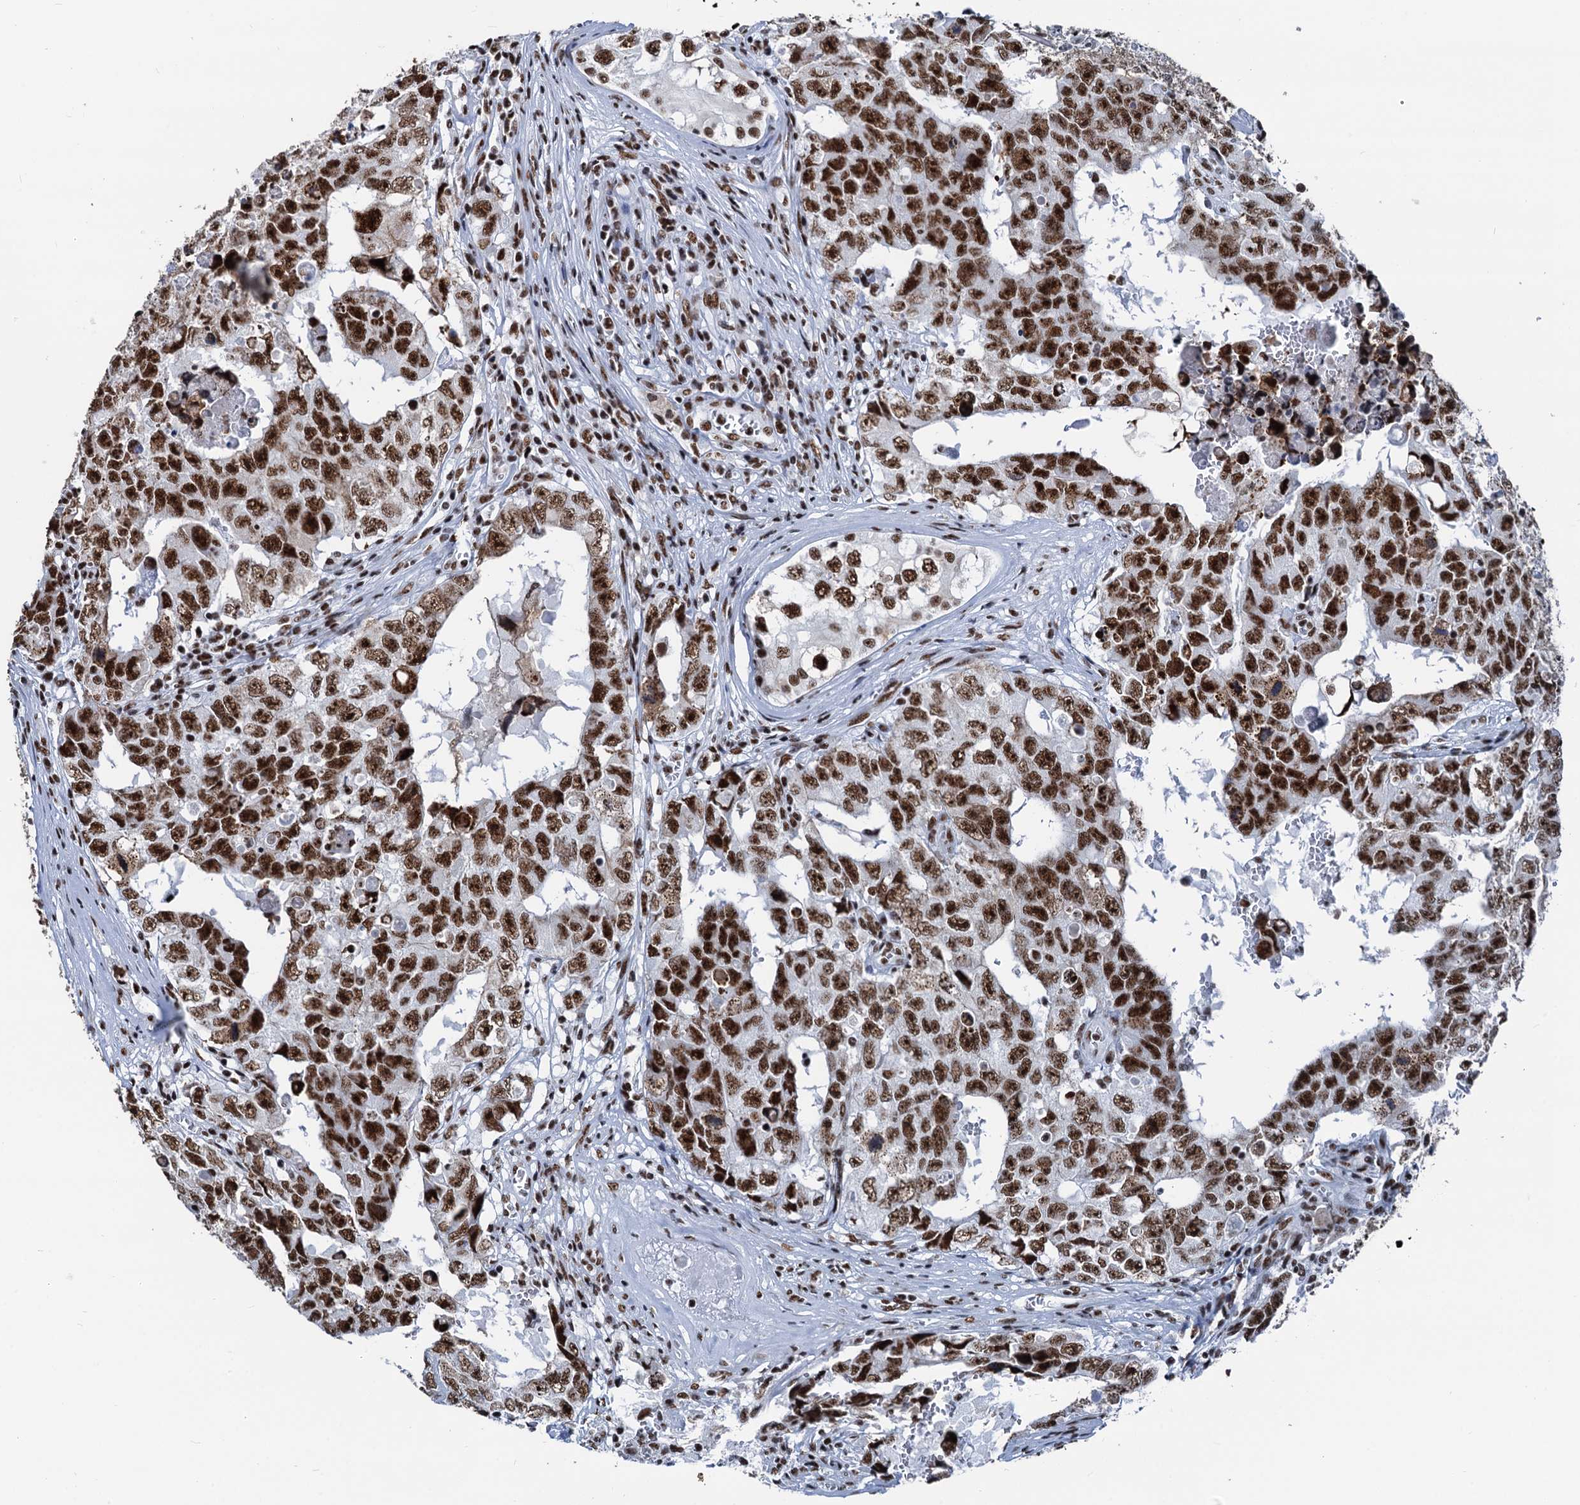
{"staining": {"intensity": "strong", "quantity": ">75%", "location": "nuclear"}, "tissue": "testis cancer", "cell_type": "Tumor cells", "image_type": "cancer", "snomed": [{"axis": "morphology", "description": "Carcinoma, Embryonal, NOS"}, {"axis": "topography", "description": "Testis"}], "caption": "Immunohistochemistry histopathology image of human testis cancer (embryonal carcinoma) stained for a protein (brown), which shows high levels of strong nuclear staining in approximately >75% of tumor cells.", "gene": "DDX23", "patient": {"sex": "male", "age": 17}}